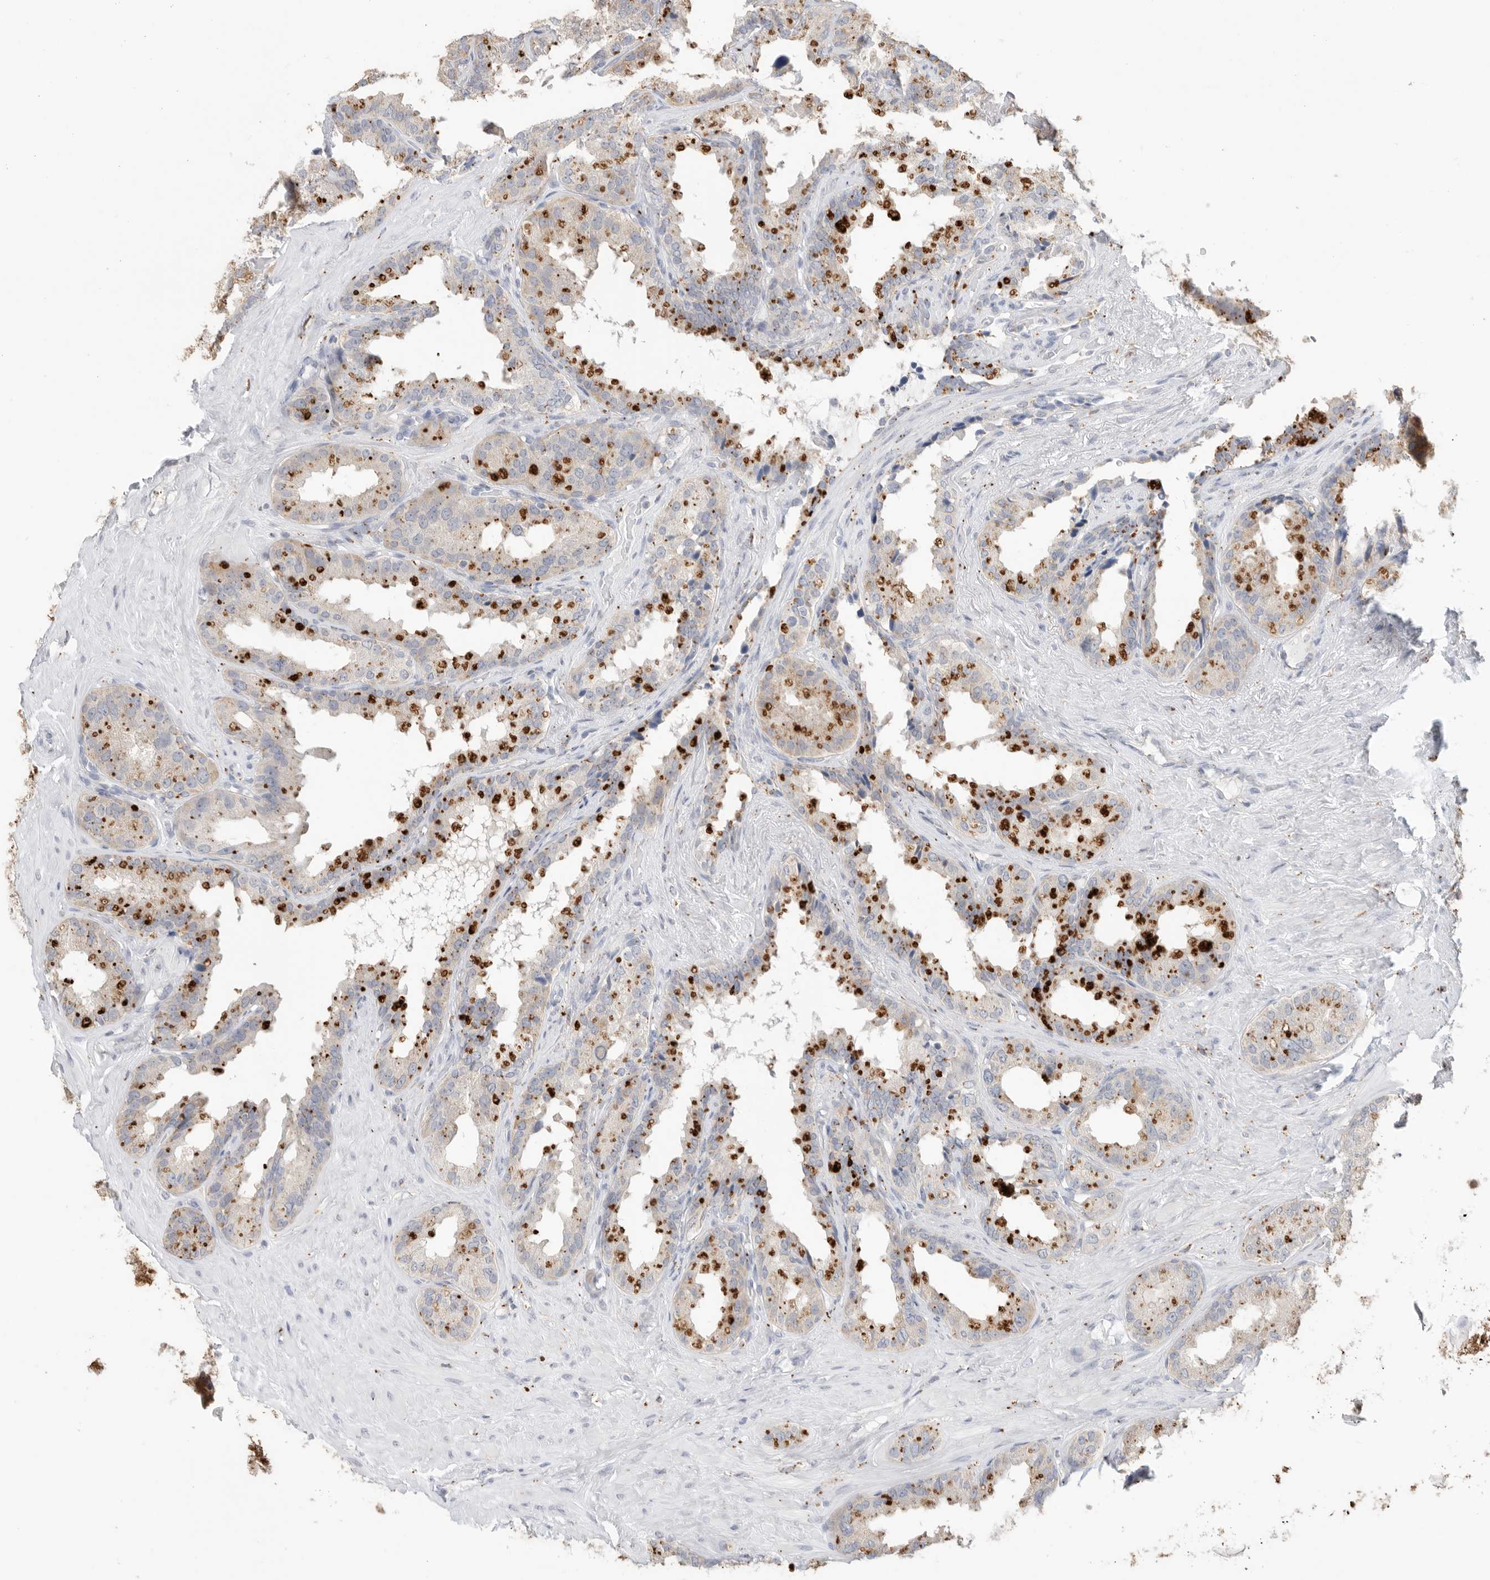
{"staining": {"intensity": "strong", "quantity": ">75%", "location": "cytoplasmic/membranous"}, "tissue": "seminal vesicle", "cell_type": "Glandular cells", "image_type": "normal", "snomed": [{"axis": "morphology", "description": "Normal tissue, NOS"}, {"axis": "topography", "description": "Seminal veicle"}], "caption": "Immunohistochemical staining of benign seminal vesicle demonstrates high levels of strong cytoplasmic/membranous expression in about >75% of glandular cells.", "gene": "GGH", "patient": {"sex": "male", "age": 80}}